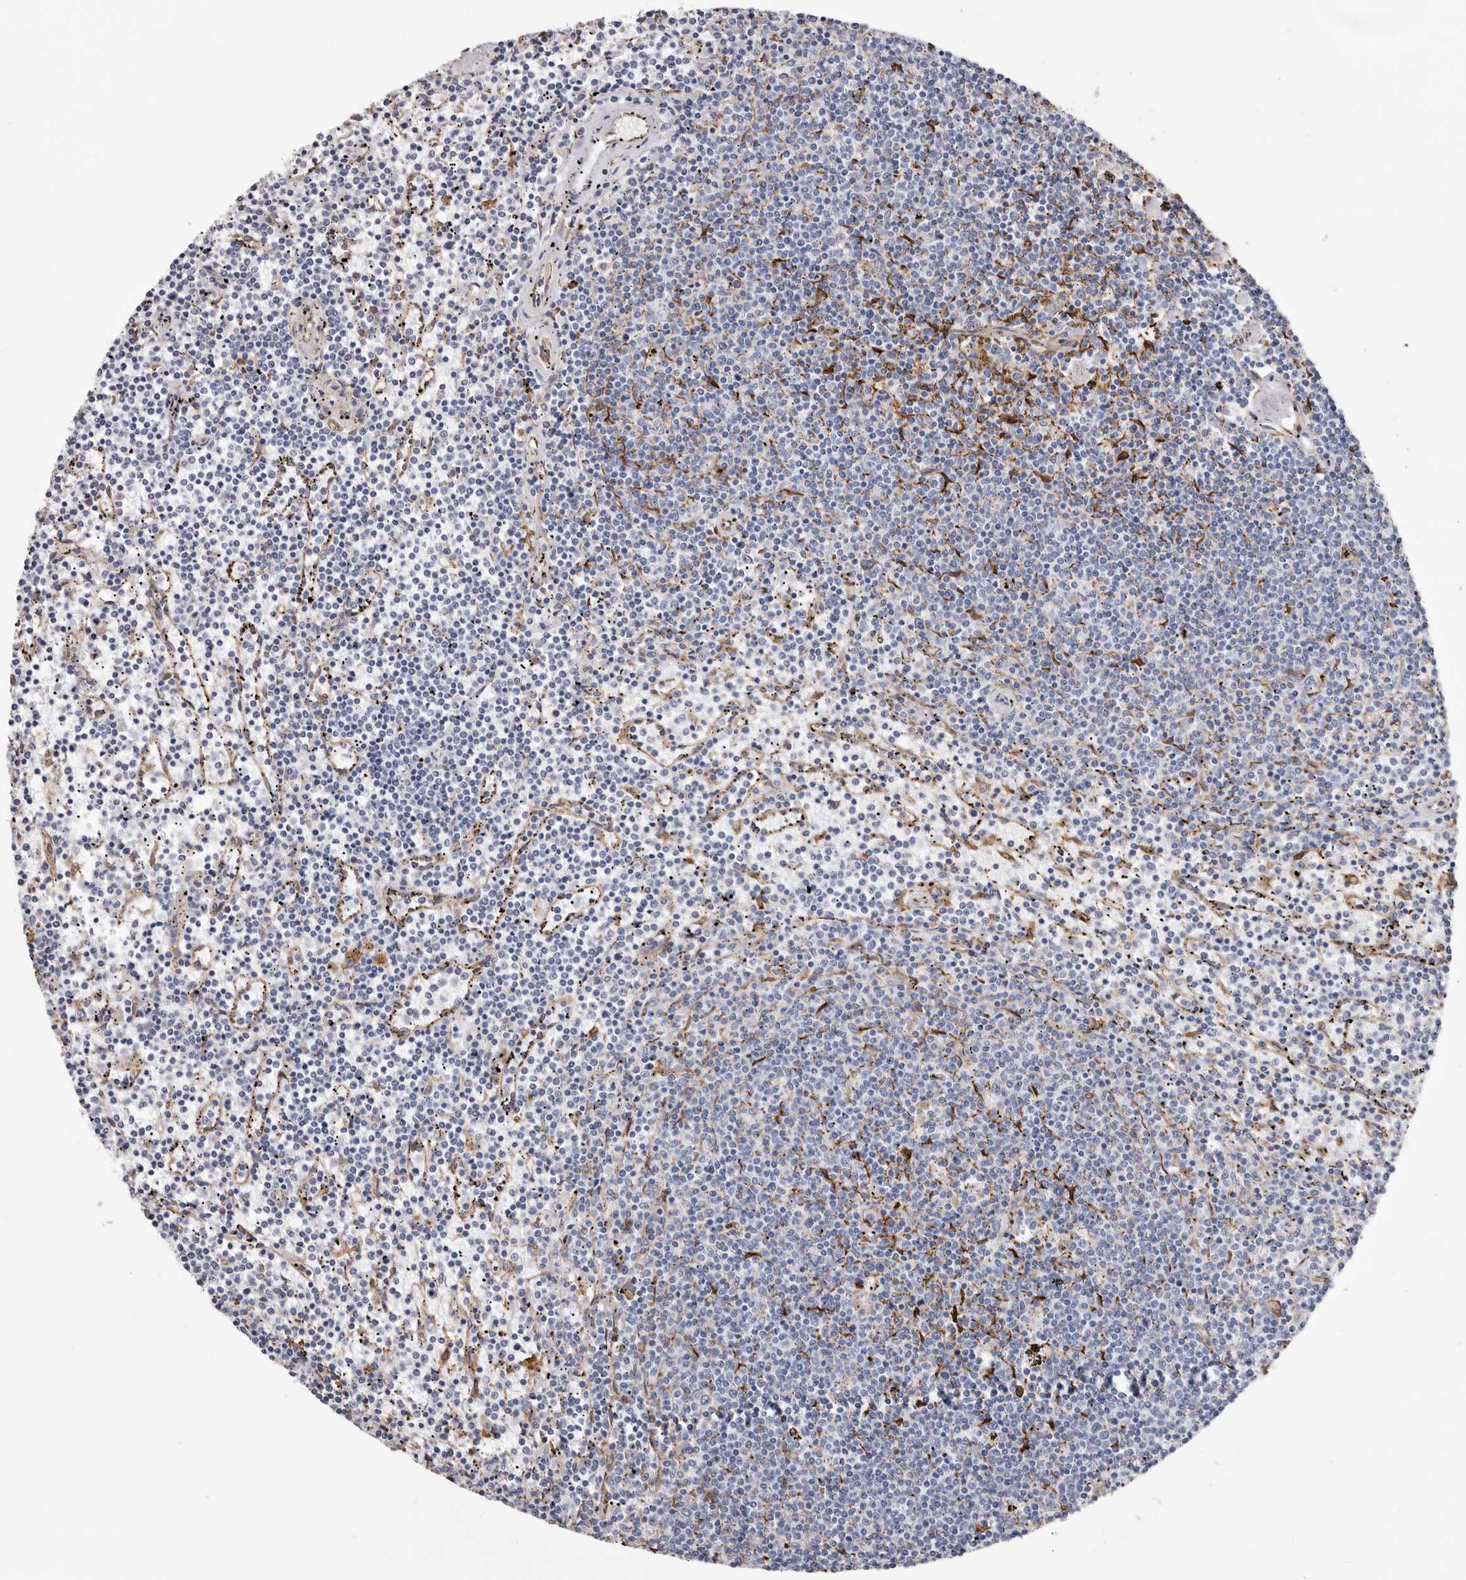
{"staining": {"intensity": "negative", "quantity": "none", "location": "none"}, "tissue": "lymphoma", "cell_type": "Tumor cells", "image_type": "cancer", "snomed": [{"axis": "morphology", "description": "Malignant lymphoma, non-Hodgkin's type, Low grade"}, {"axis": "topography", "description": "Spleen"}], "caption": "IHC of malignant lymphoma, non-Hodgkin's type (low-grade) exhibits no positivity in tumor cells. Nuclei are stained in blue.", "gene": "SEMA3E", "patient": {"sex": "female", "age": 50}}